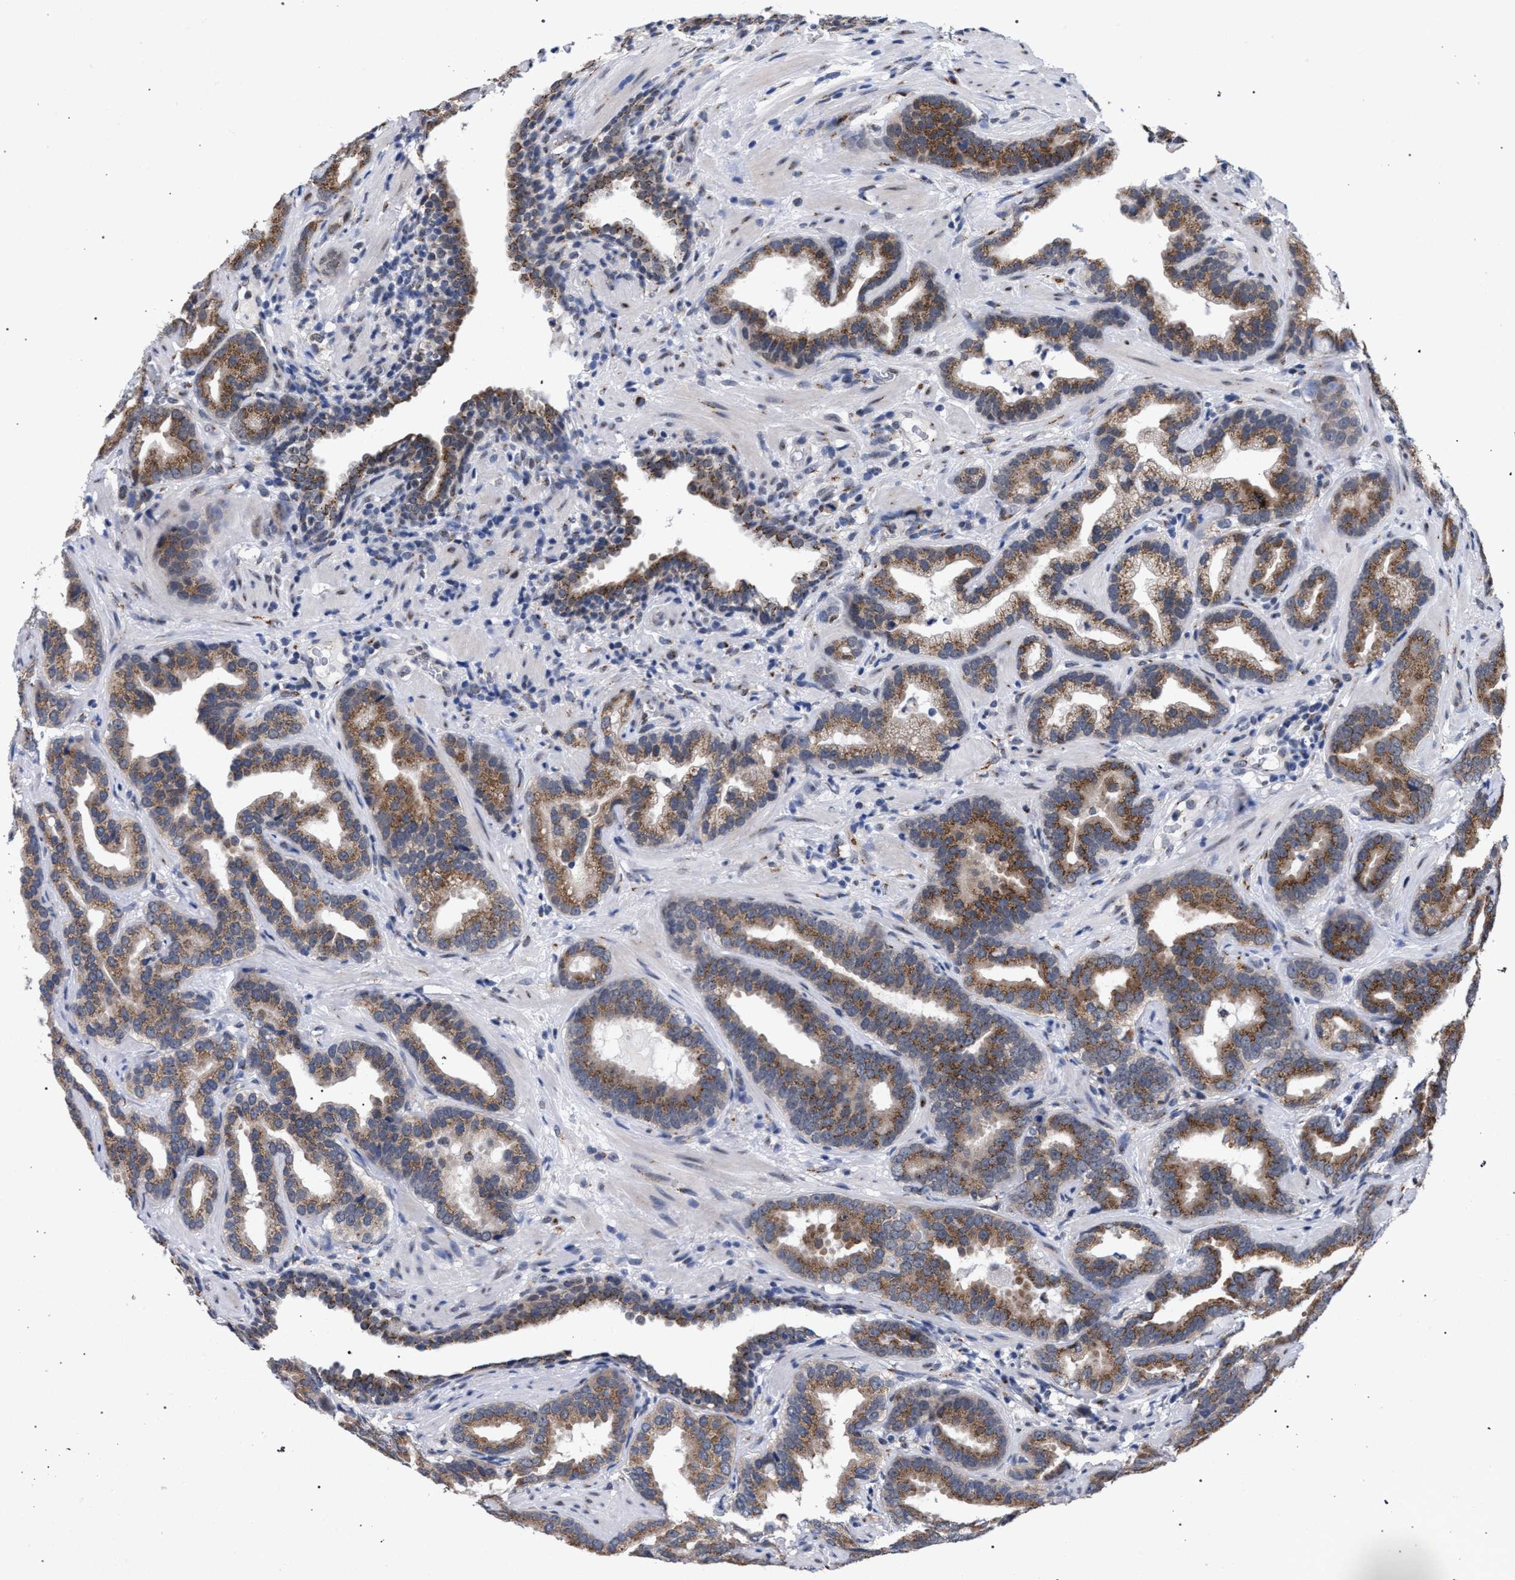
{"staining": {"intensity": "moderate", "quantity": ">75%", "location": "cytoplasmic/membranous"}, "tissue": "prostate cancer", "cell_type": "Tumor cells", "image_type": "cancer", "snomed": [{"axis": "morphology", "description": "Adenocarcinoma, Low grade"}, {"axis": "topography", "description": "Prostate"}], "caption": "Immunohistochemical staining of prostate cancer (low-grade adenocarcinoma) exhibits medium levels of moderate cytoplasmic/membranous positivity in about >75% of tumor cells.", "gene": "GOLGA2", "patient": {"sex": "male", "age": 59}}